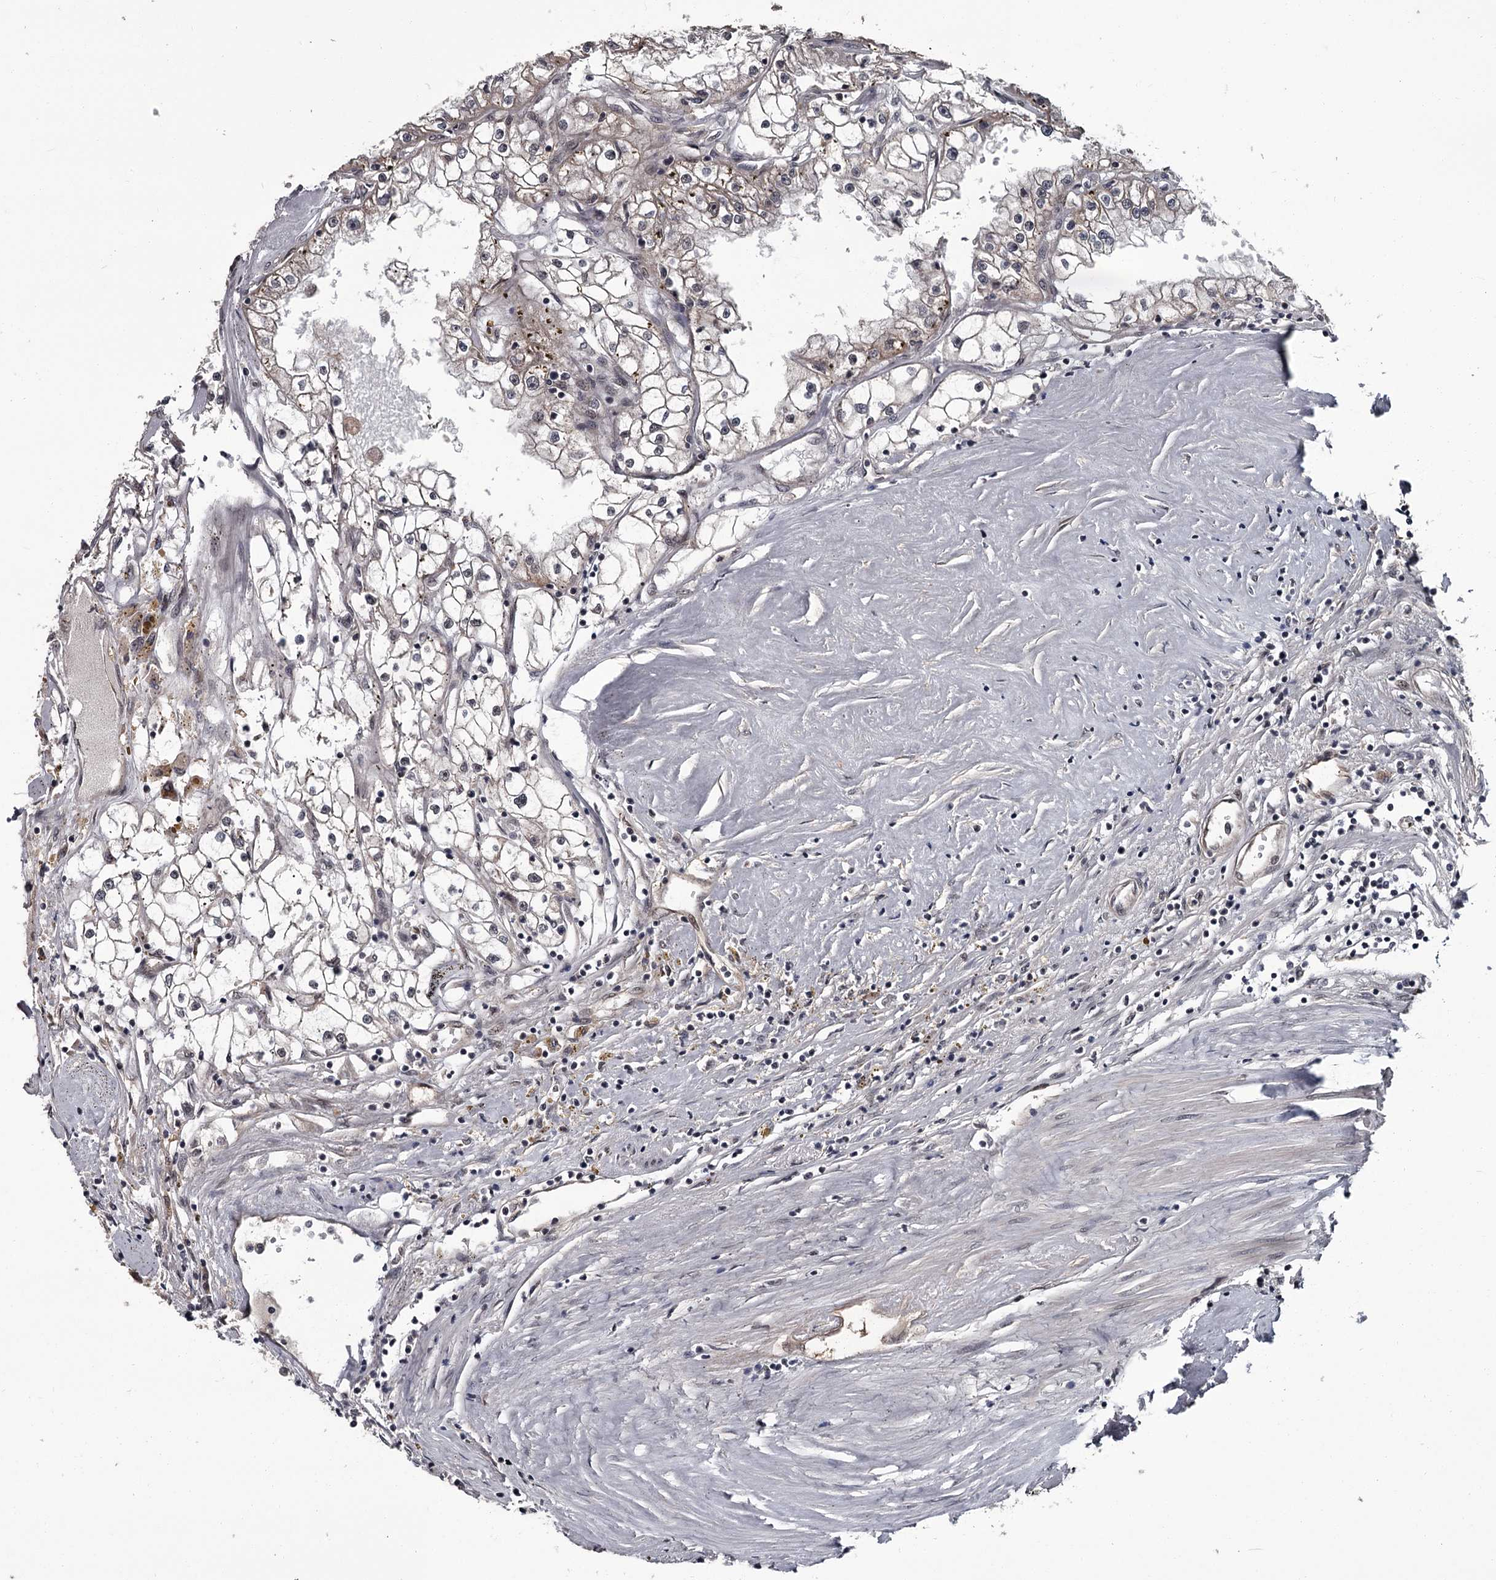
{"staining": {"intensity": "negative", "quantity": "none", "location": "none"}, "tissue": "renal cancer", "cell_type": "Tumor cells", "image_type": "cancer", "snomed": [{"axis": "morphology", "description": "Adenocarcinoma, NOS"}, {"axis": "topography", "description": "Kidney"}], "caption": "This is a histopathology image of IHC staining of renal cancer (adenocarcinoma), which shows no staining in tumor cells.", "gene": "CDC42EP2", "patient": {"sex": "male", "age": 56}}